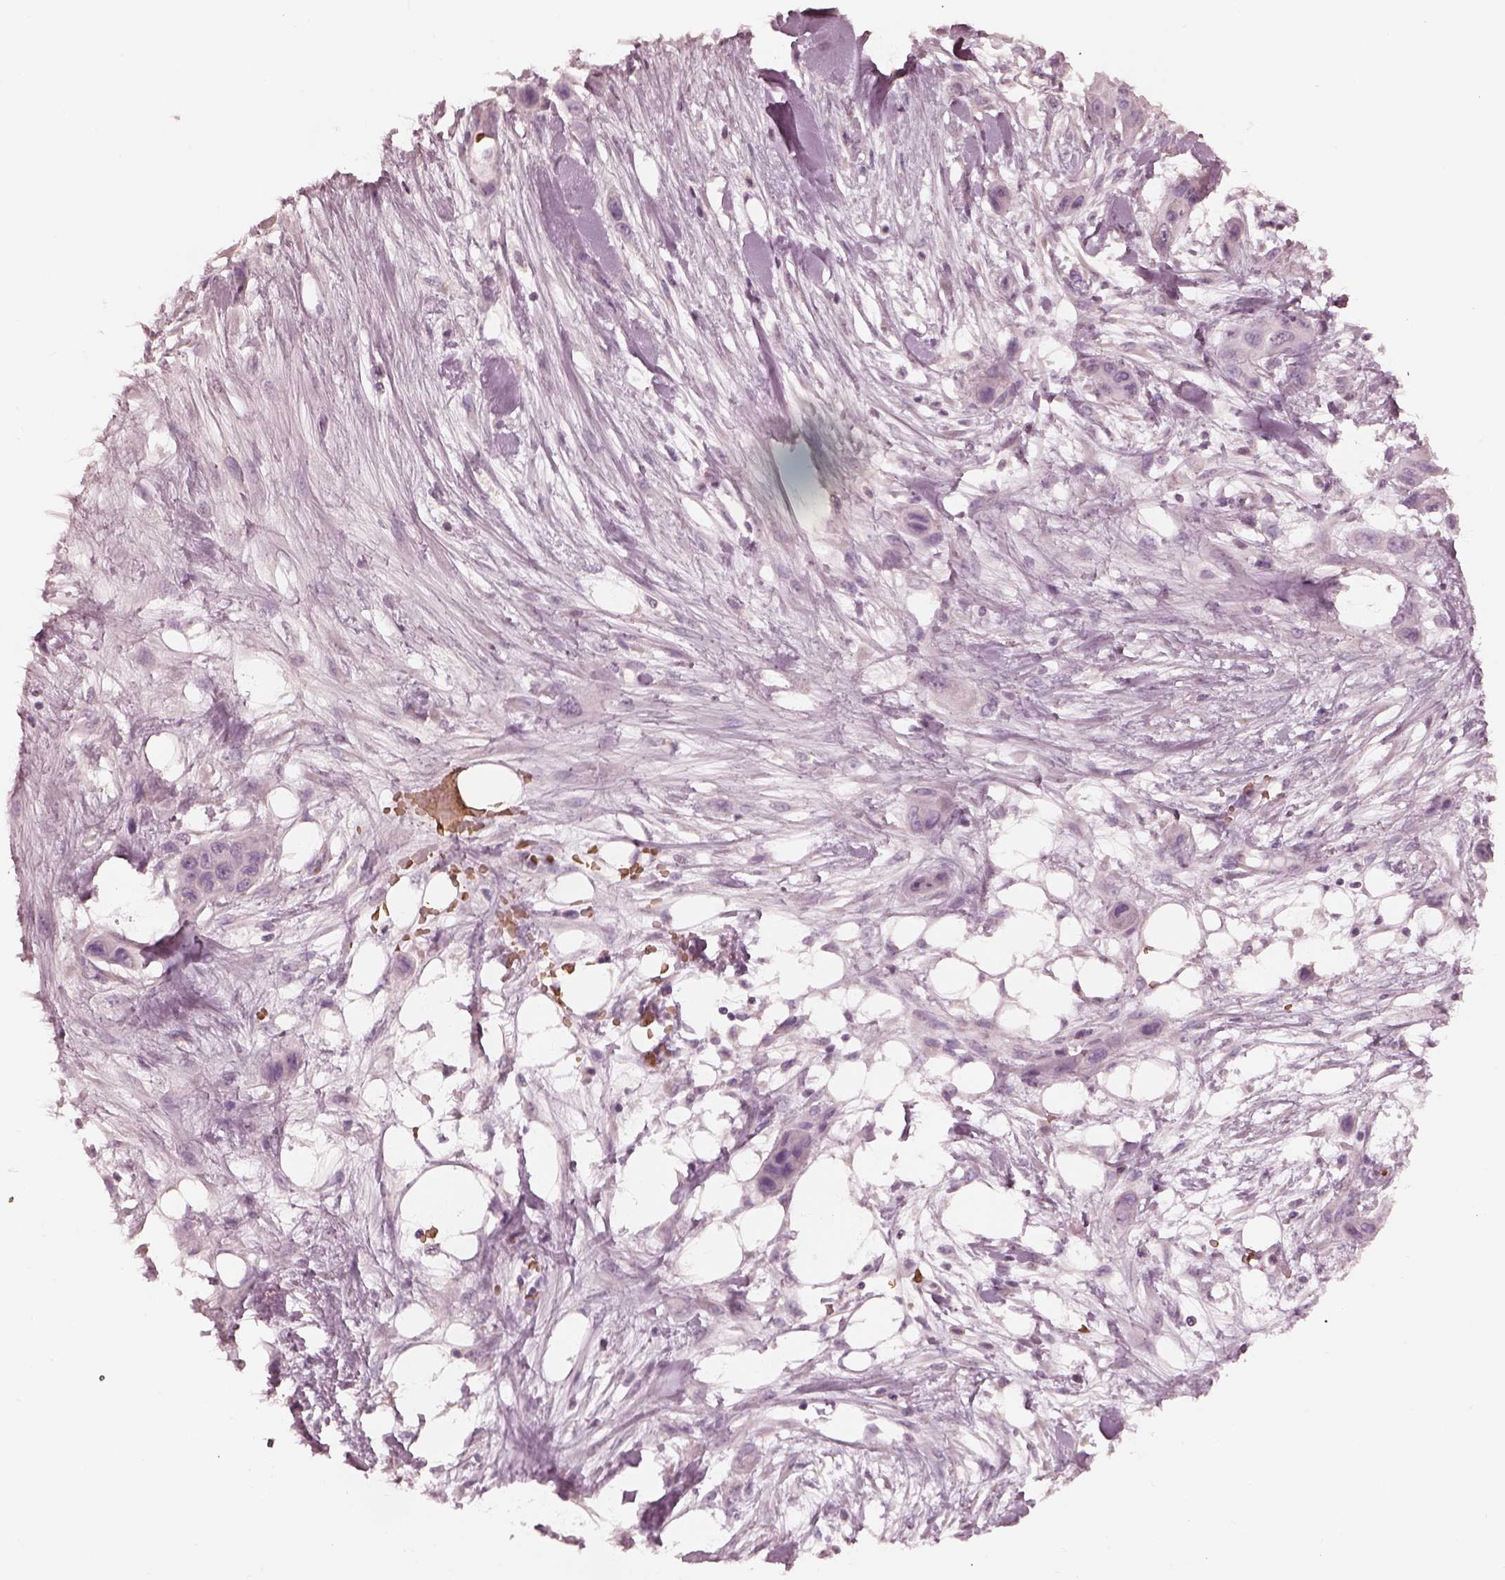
{"staining": {"intensity": "negative", "quantity": "none", "location": "none"}, "tissue": "skin cancer", "cell_type": "Tumor cells", "image_type": "cancer", "snomed": [{"axis": "morphology", "description": "Squamous cell carcinoma, NOS"}, {"axis": "topography", "description": "Skin"}], "caption": "Immunohistochemistry (IHC) photomicrograph of skin cancer (squamous cell carcinoma) stained for a protein (brown), which reveals no staining in tumor cells.", "gene": "ANKLE1", "patient": {"sex": "male", "age": 79}}